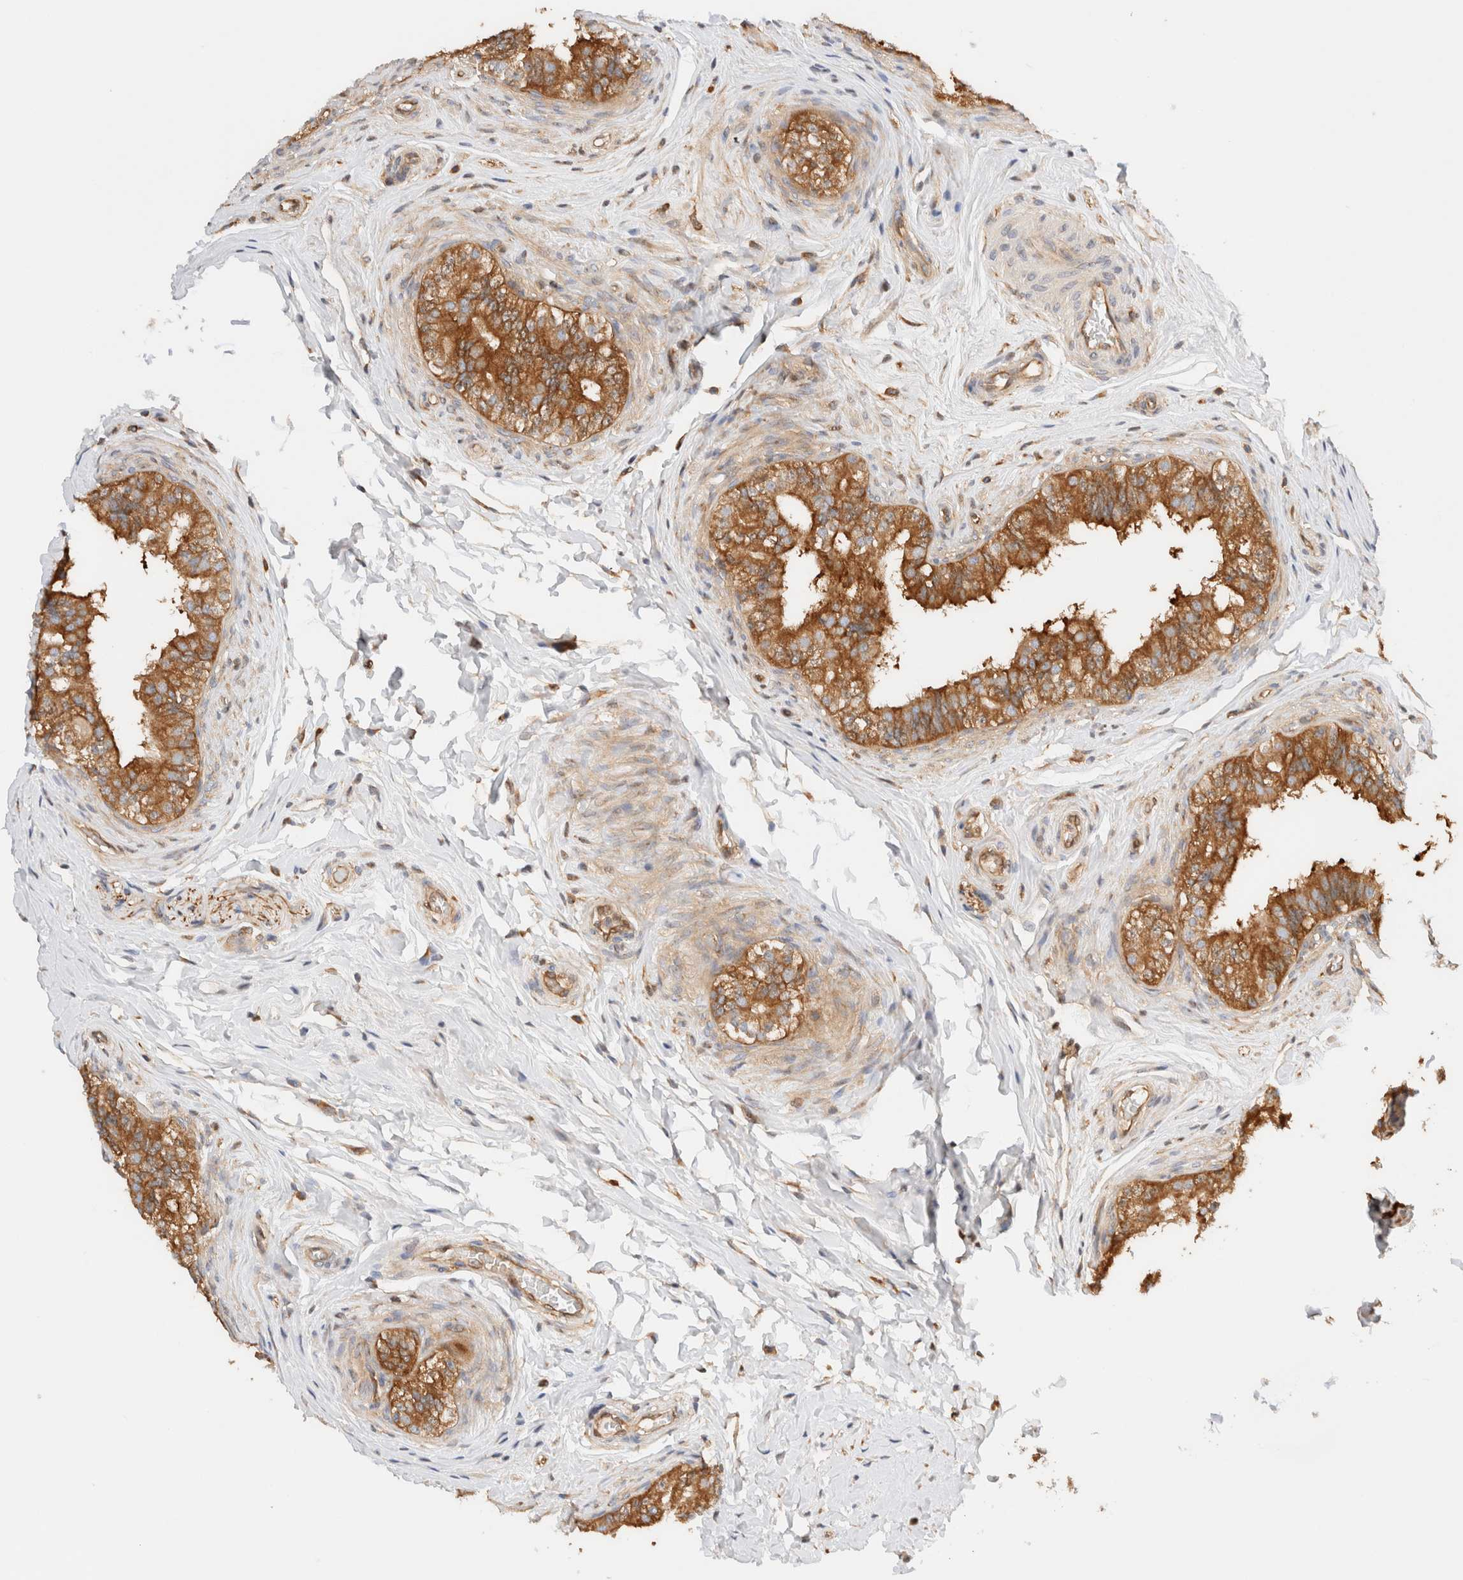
{"staining": {"intensity": "moderate", "quantity": ">75%", "location": "cytoplasmic/membranous"}, "tissue": "epididymis", "cell_type": "Glandular cells", "image_type": "normal", "snomed": [{"axis": "morphology", "description": "Normal tissue, NOS"}, {"axis": "topography", "description": "Testis"}, {"axis": "topography", "description": "Epididymis"}], "caption": "Immunohistochemical staining of normal human epididymis reveals >75% levels of moderate cytoplasmic/membranous protein staining in about >75% of glandular cells.", "gene": "RABEP1", "patient": {"sex": "male", "age": 36}}